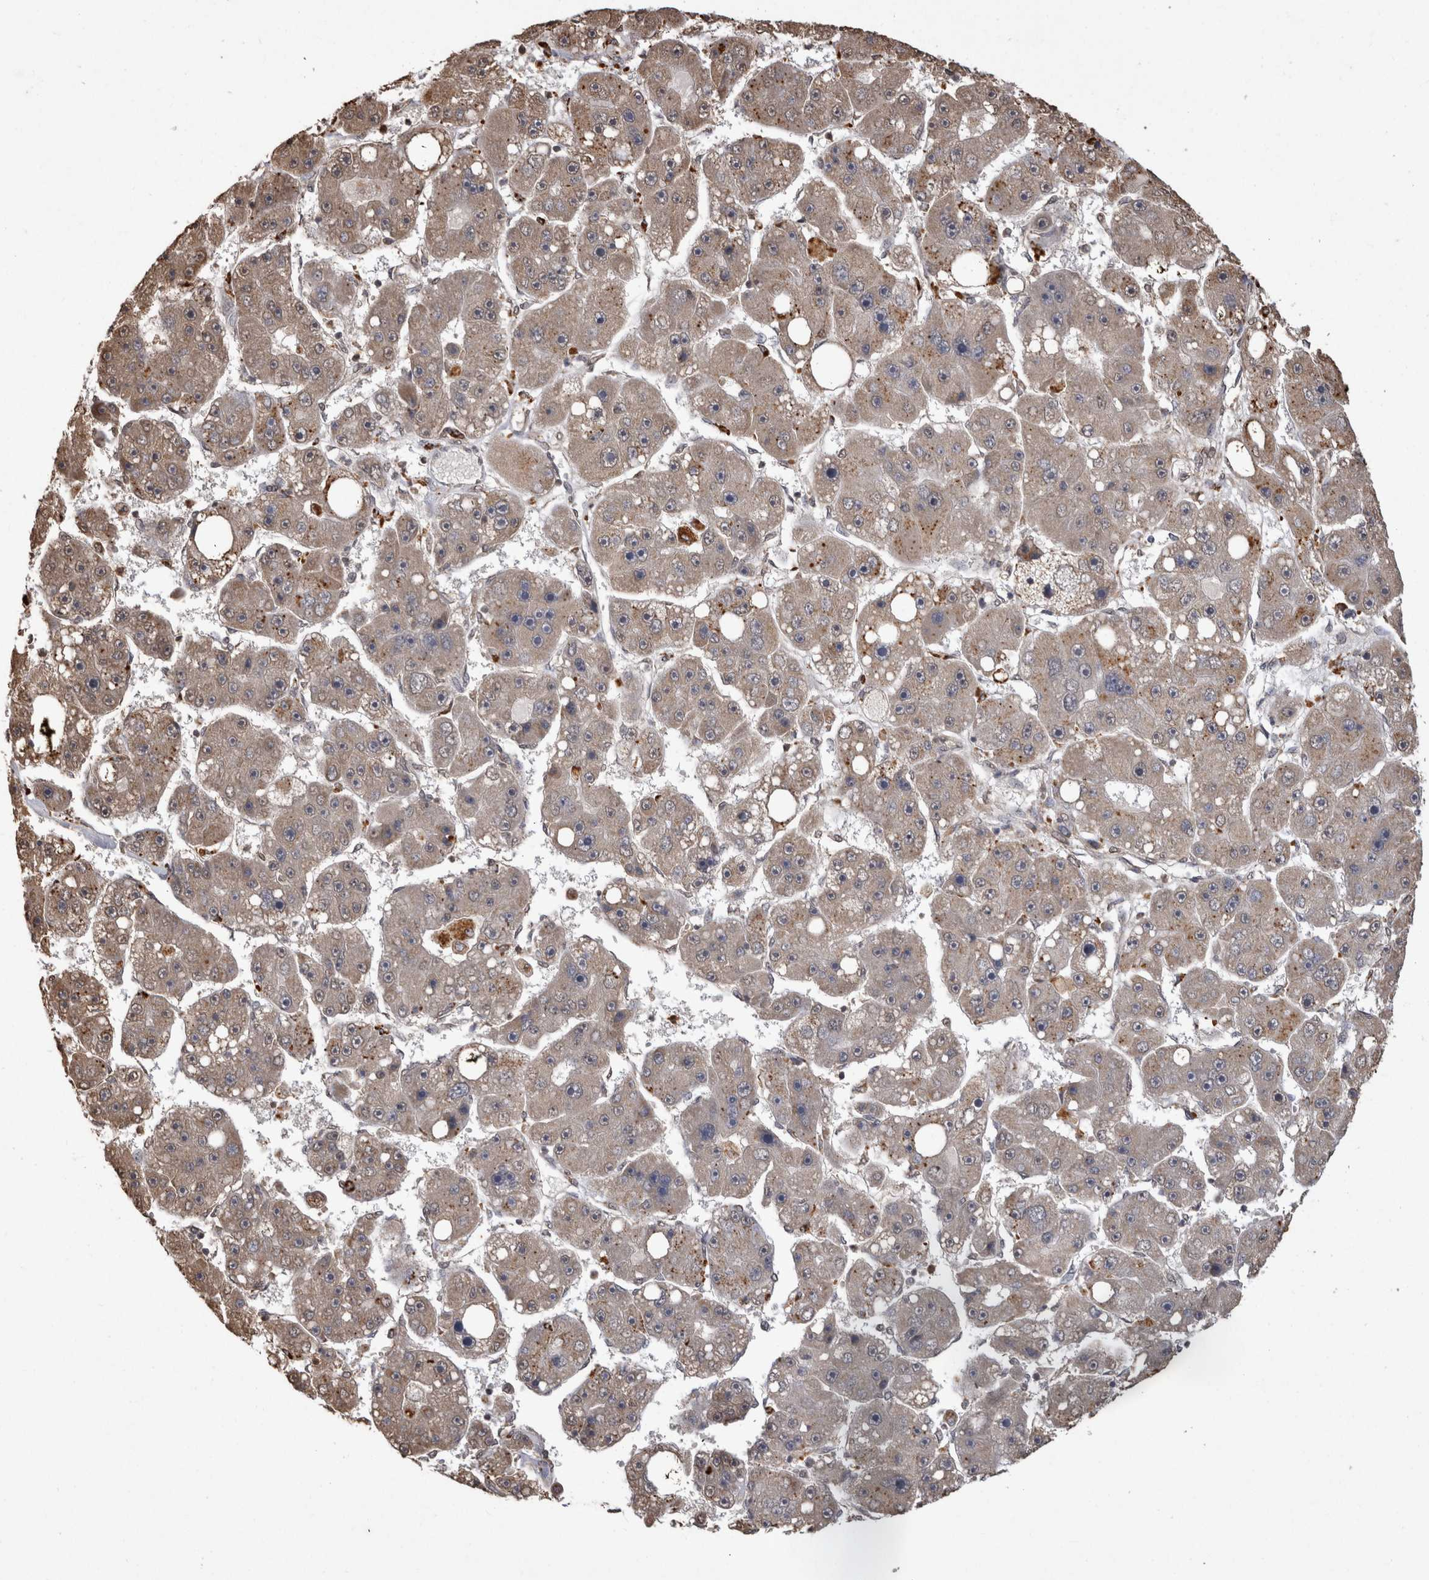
{"staining": {"intensity": "moderate", "quantity": "25%-75%", "location": "cytoplasmic/membranous"}, "tissue": "liver cancer", "cell_type": "Tumor cells", "image_type": "cancer", "snomed": [{"axis": "morphology", "description": "Carcinoma, Hepatocellular, NOS"}, {"axis": "topography", "description": "Liver"}], "caption": "Tumor cells show medium levels of moderate cytoplasmic/membranous staining in about 25%-75% of cells in human liver cancer (hepatocellular carcinoma).", "gene": "SOCS5", "patient": {"sex": "female", "age": 61}}